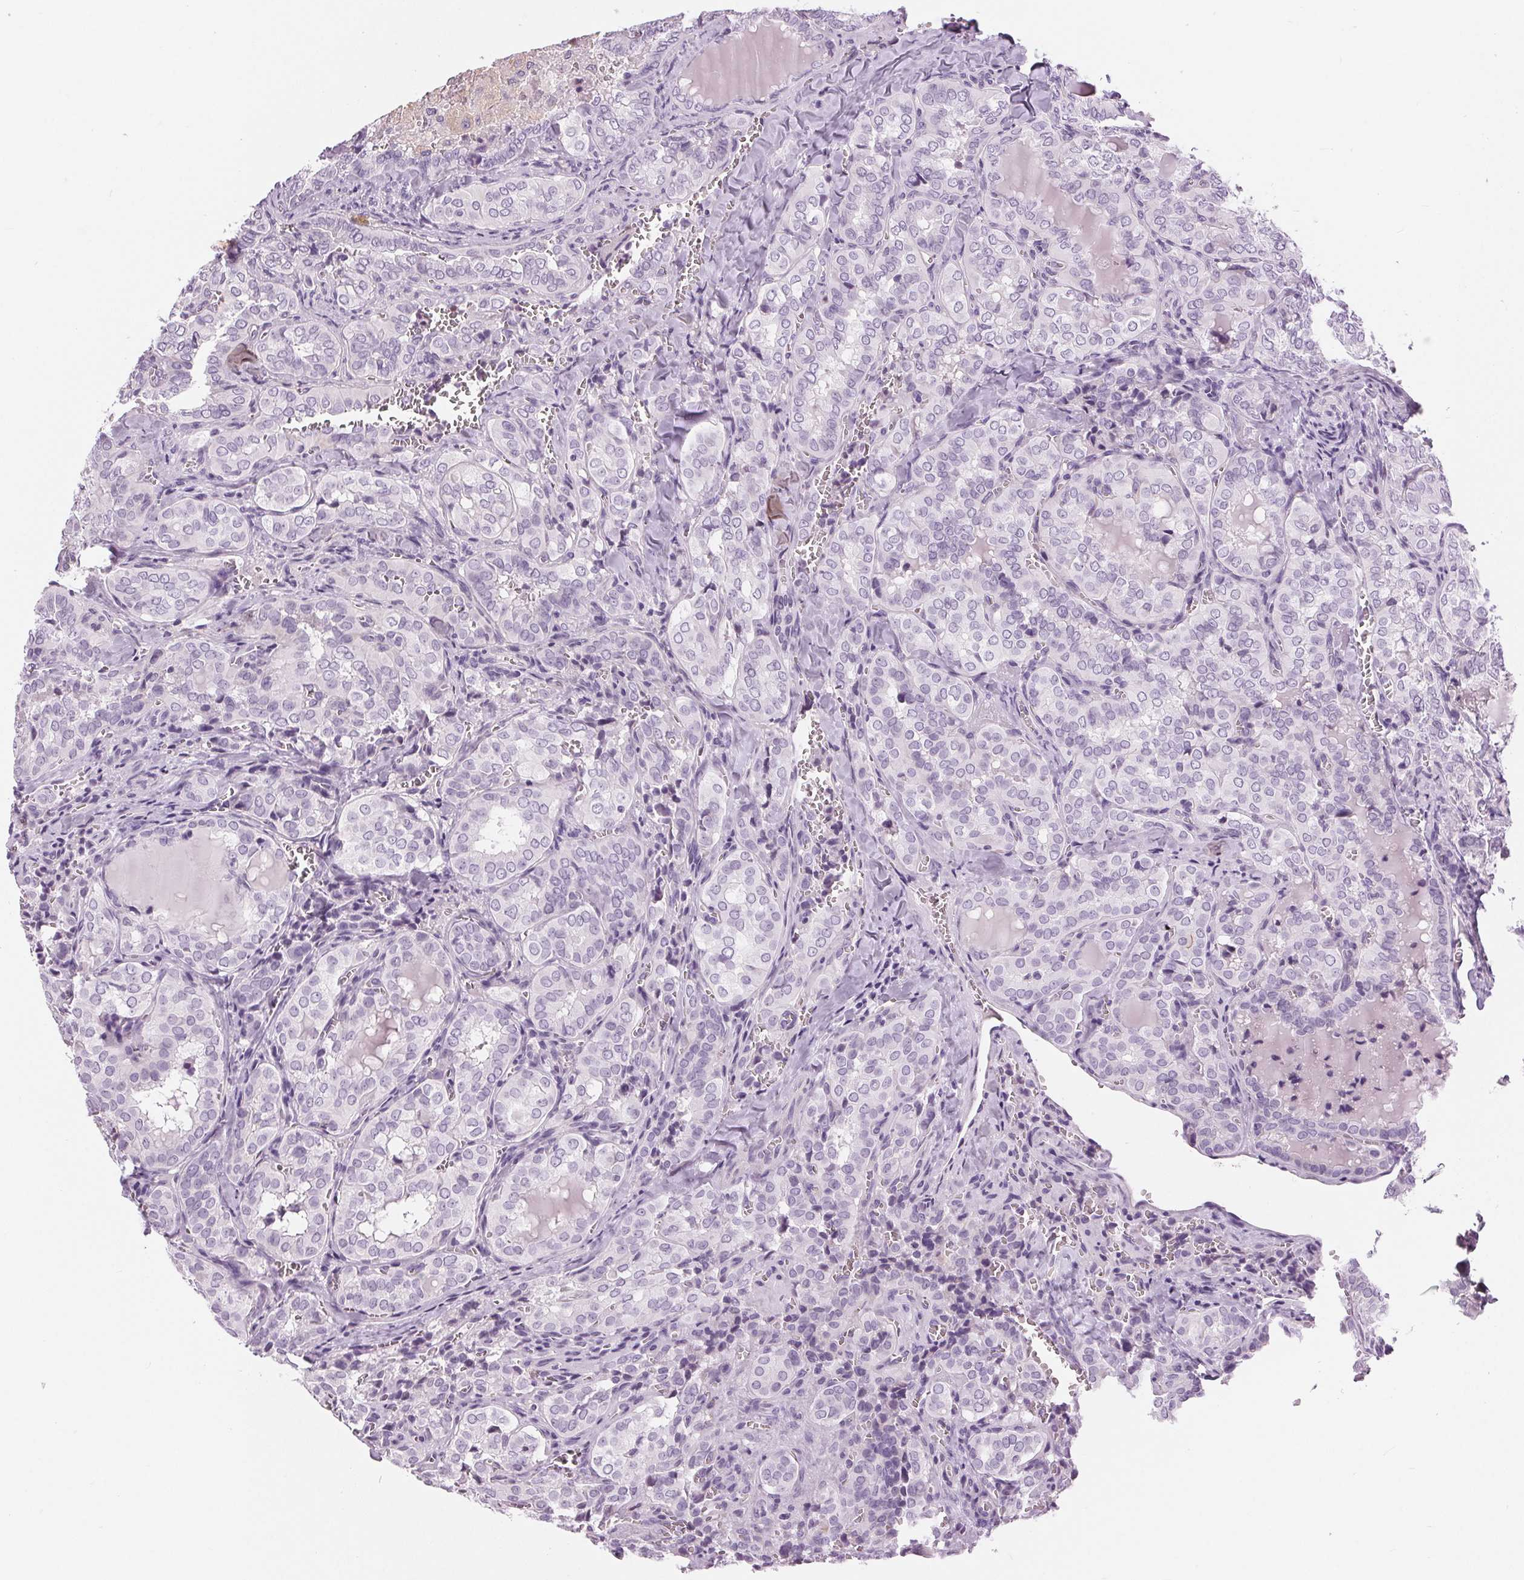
{"staining": {"intensity": "negative", "quantity": "none", "location": "none"}, "tissue": "thyroid cancer", "cell_type": "Tumor cells", "image_type": "cancer", "snomed": [{"axis": "morphology", "description": "Papillary adenocarcinoma, NOS"}, {"axis": "topography", "description": "Thyroid gland"}], "caption": "An immunohistochemistry (IHC) micrograph of thyroid cancer is shown. There is no staining in tumor cells of thyroid cancer.", "gene": "MISP", "patient": {"sex": "female", "age": 41}}